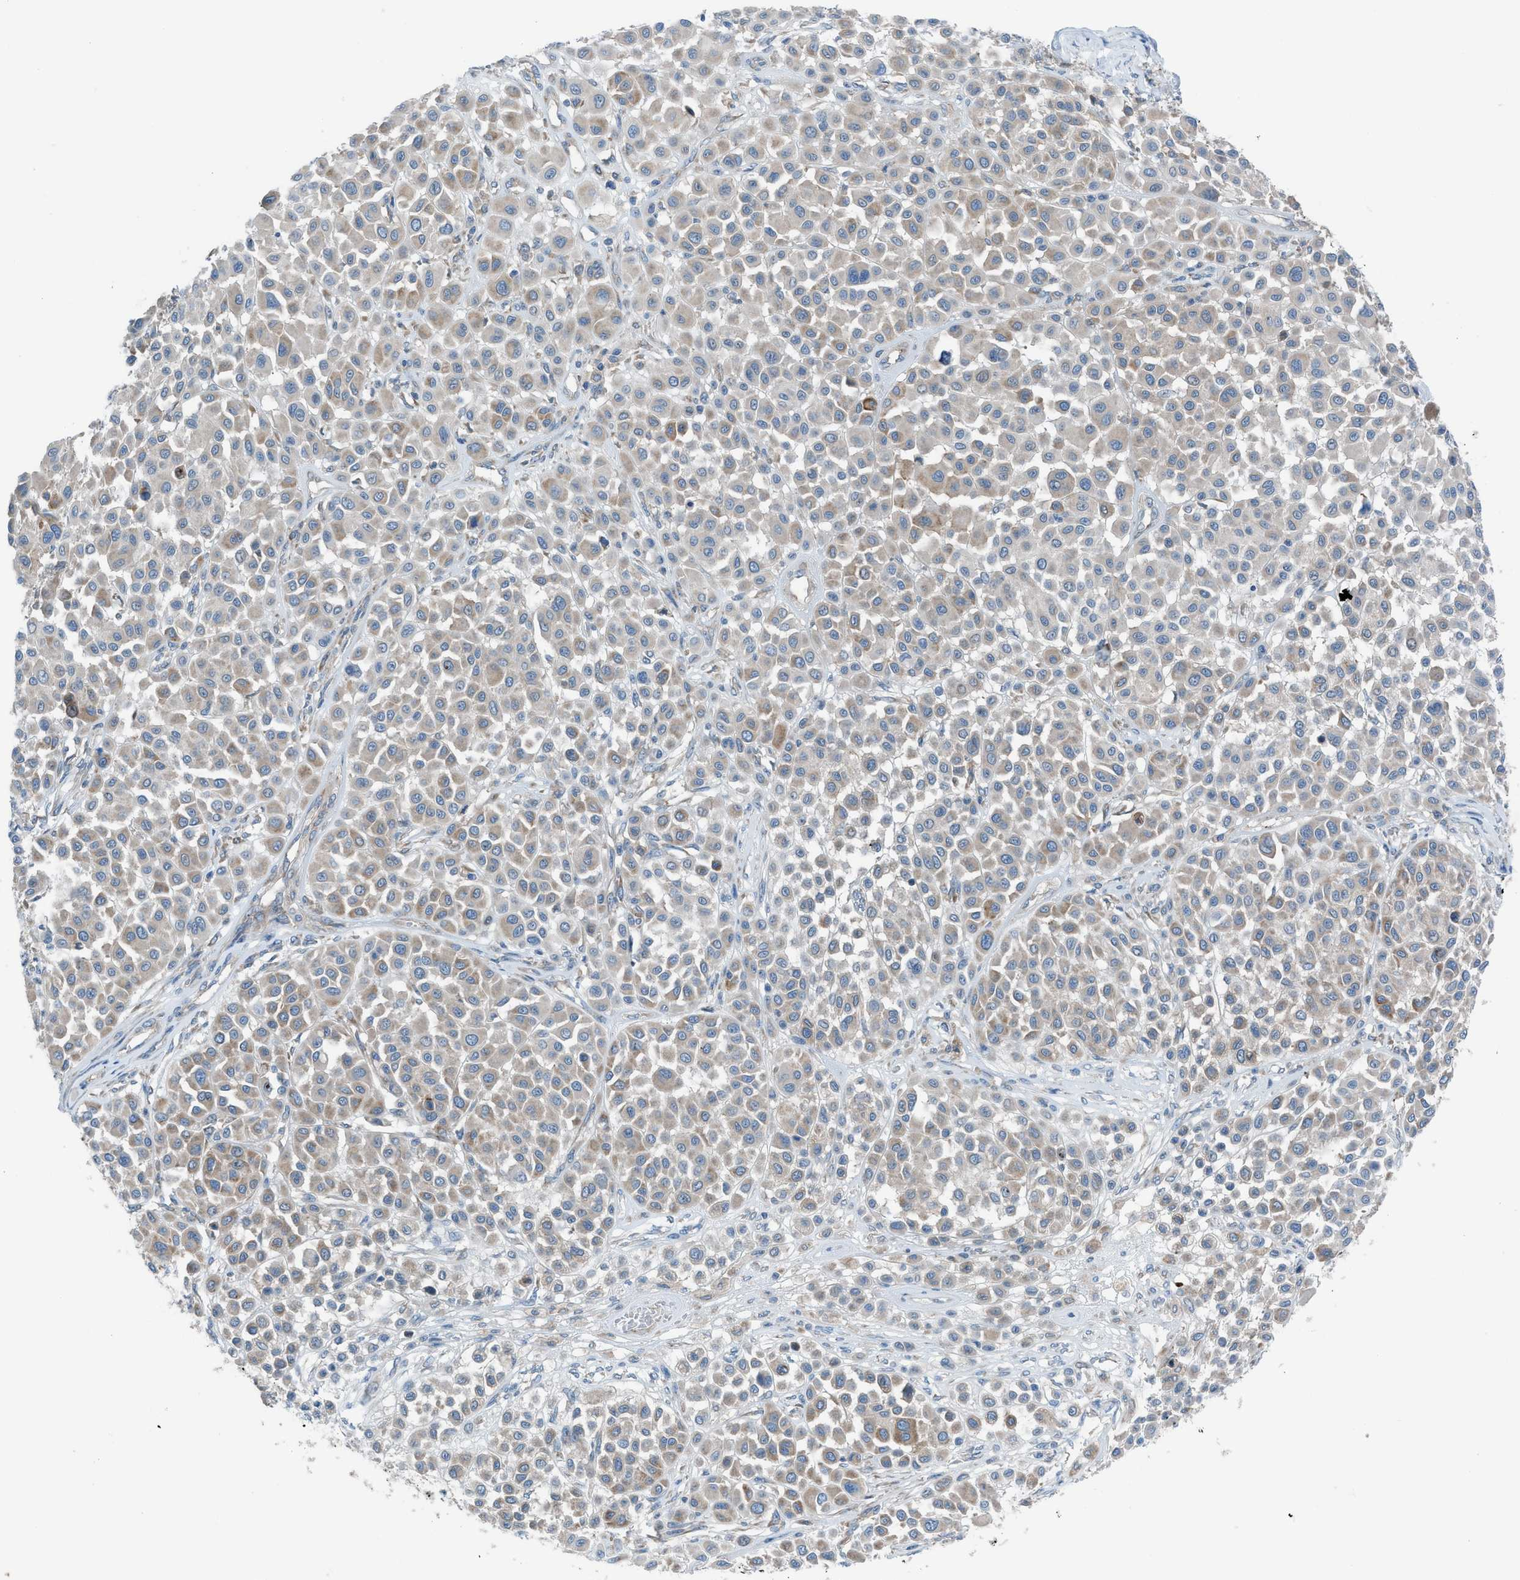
{"staining": {"intensity": "weak", "quantity": "25%-75%", "location": "cytoplasmic/membranous"}, "tissue": "melanoma", "cell_type": "Tumor cells", "image_type": "cancer", "snomed": [{"axis": "morphology", "description": "Malignant melanoma, Metastatic site"}, {"axis": "topography", "description": "Soft tissue"}], "caption": "An image of human melanoma stained for a protein exhibits weak cytoplasmic/membranous brown staining in tumor cells. (brown staining indicates protein expression, while blue staining denotes nuclei).", "gene": "HEG1", "patient": {"sex": "male", "age": 41}}